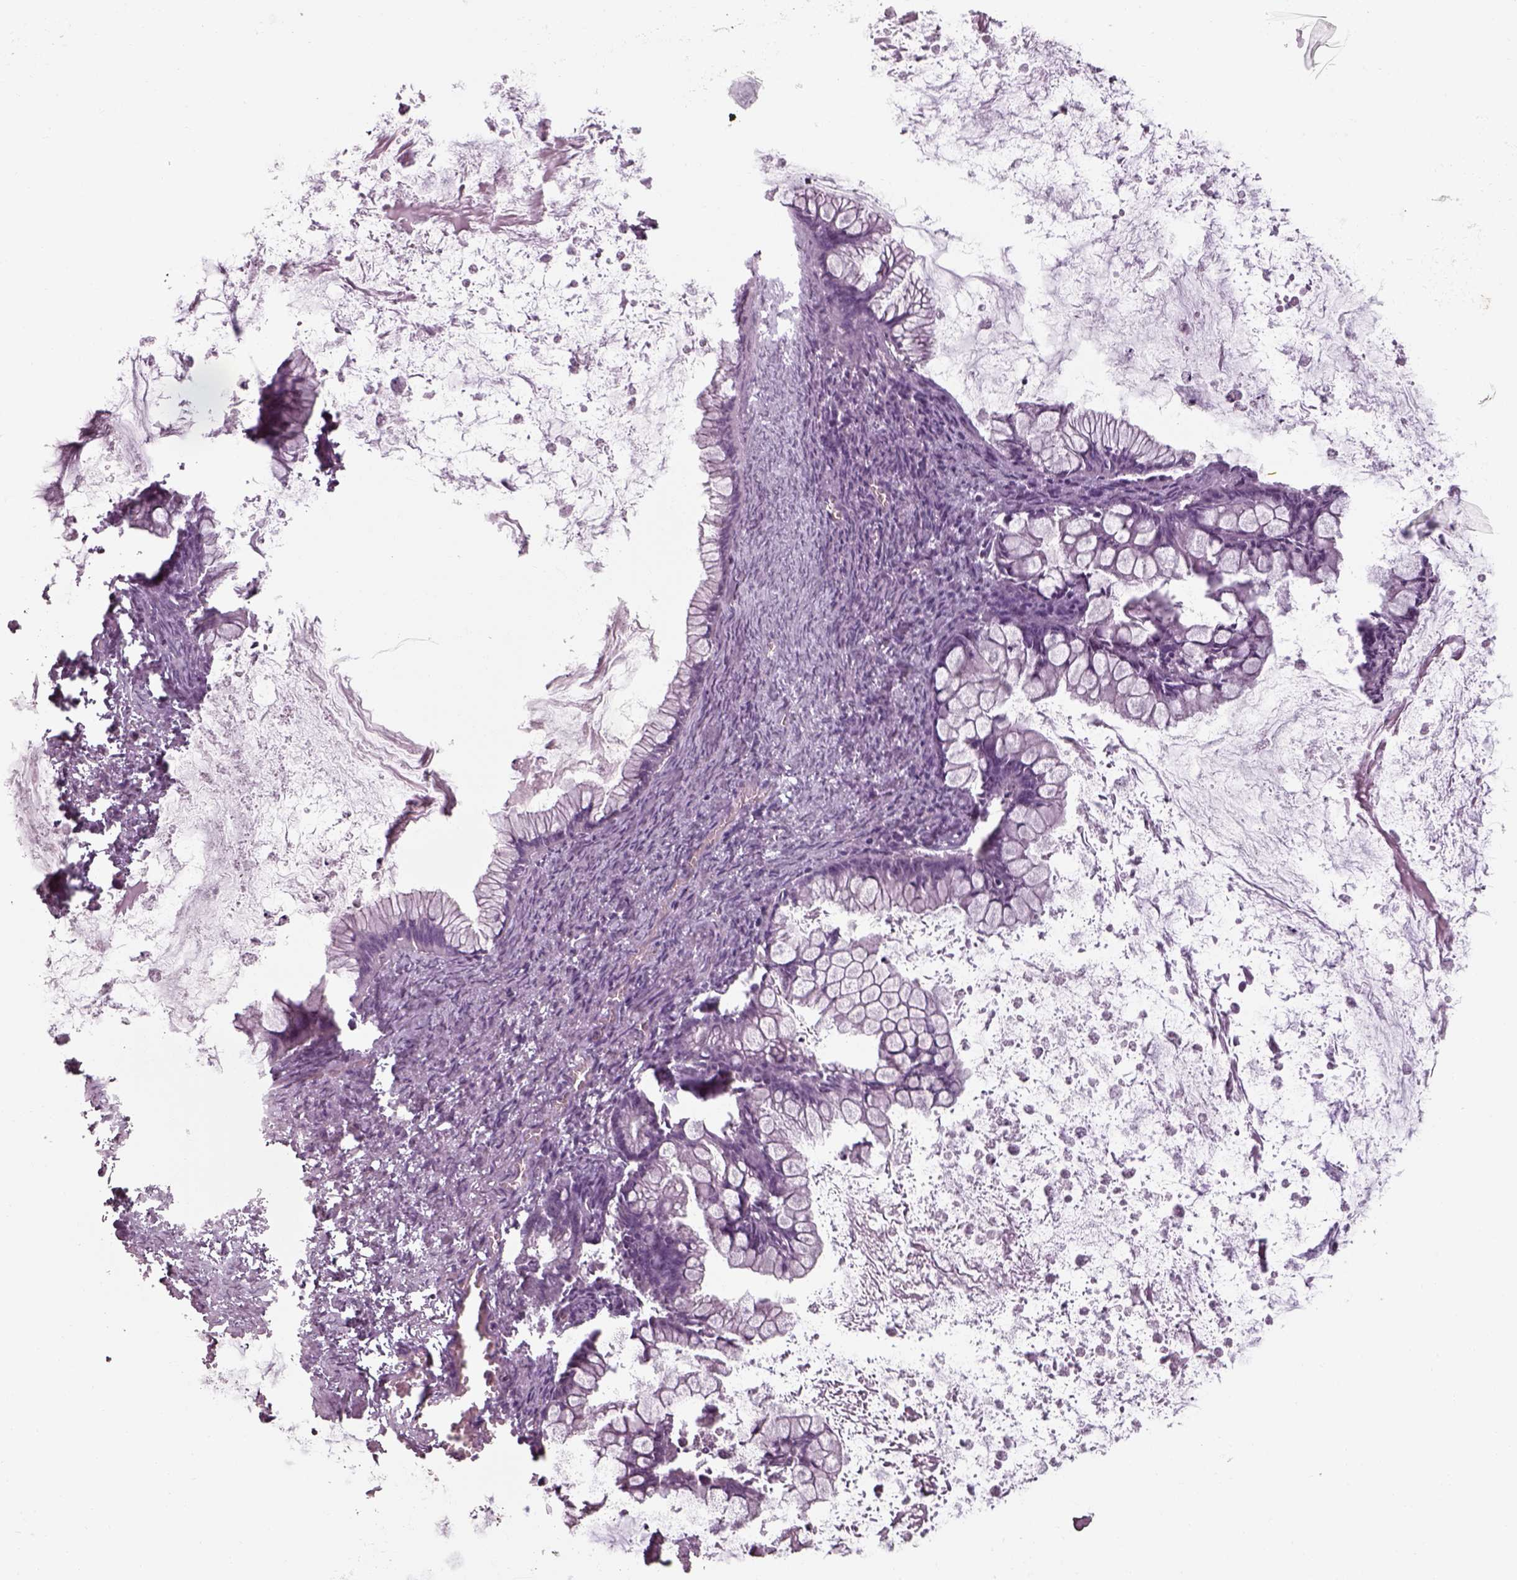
{"staining": {"intensity": "negative", "quantity": "none", "location": "none"}, "tissue": "ovarian cancer", "cell_type": "Tumor cells", "image_type": "cancer", "snomed": [{"axis": "morphology", "description": "Cystadenocarcinoma, mucinous, NOS"}, {"axis": "topography", "description": "Ovary"}], "caption": "Ovarian cancer (mucinous cystadenocarcinoma) stained for a protein using immunohistochemistry reveals no staining tumor cells.", "gene": "SEPTIN14", "patient": {"sex": "female", "age": 67}}